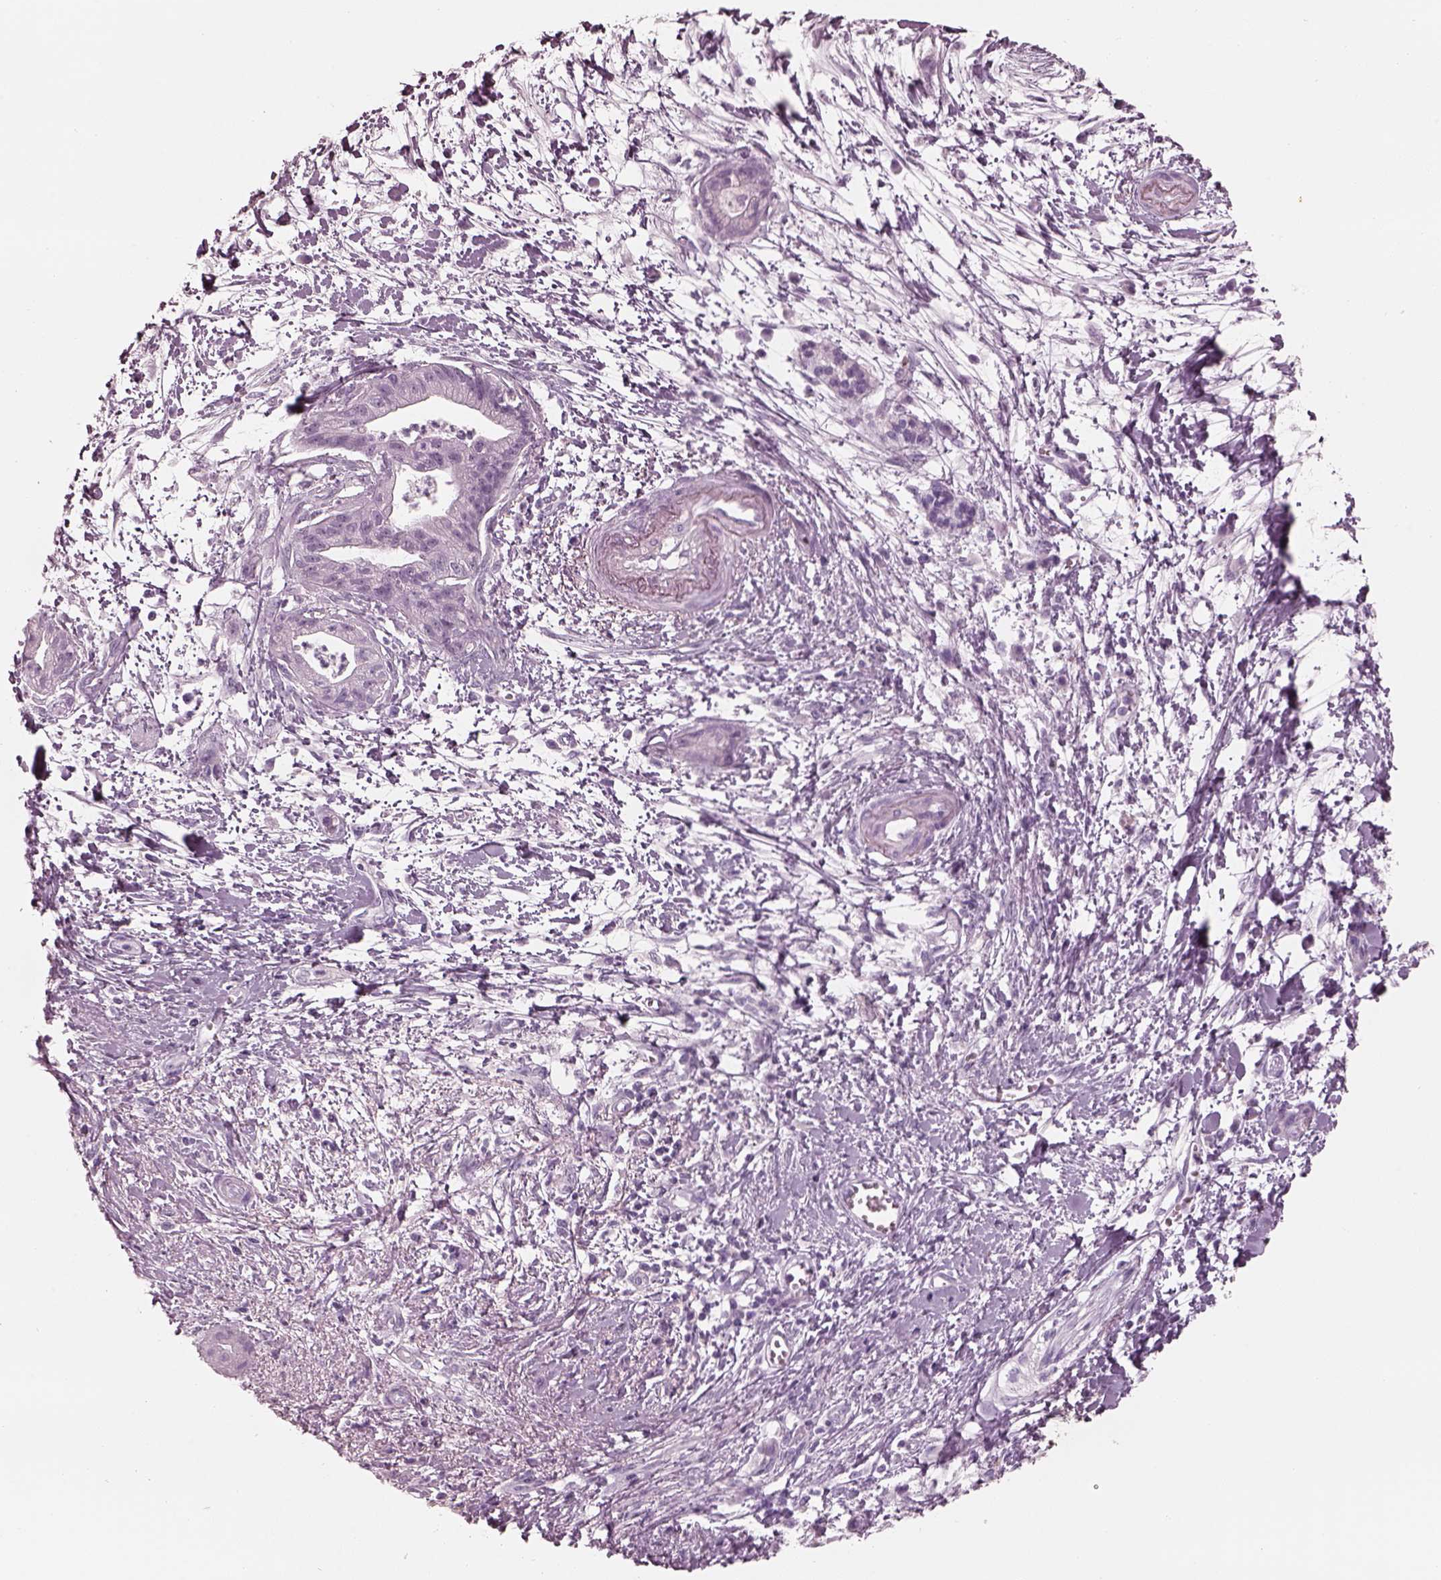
{"staining": {"intensity": "negative", "quantity": "none", "location": "none"}, "tissue": "pancreatic cancer", "cell_type": "Tumor cells", "image_type": "cancer", "snomed": [{"axis": "morphology", "description": "Normal tissue, NOS"}, {"axis": "morphology", "description": "Adenocarcinoma, NOS"}, {"axis": "topography", "description": "Lymph node"}, {"axis": "topography", "description": "Pancreas"}], "caption": "Micrograph shows no protein expression in tumor cells of adenocarcinoma (pancreatic) tissue. Brightfield microscopy of immunohistochemistry (IHC) stained with DAB (brown) and hematoxylin (blue), captured at high magnification.", "gene": "FABP9", "patient": {"sex": "female", "age": 58}}